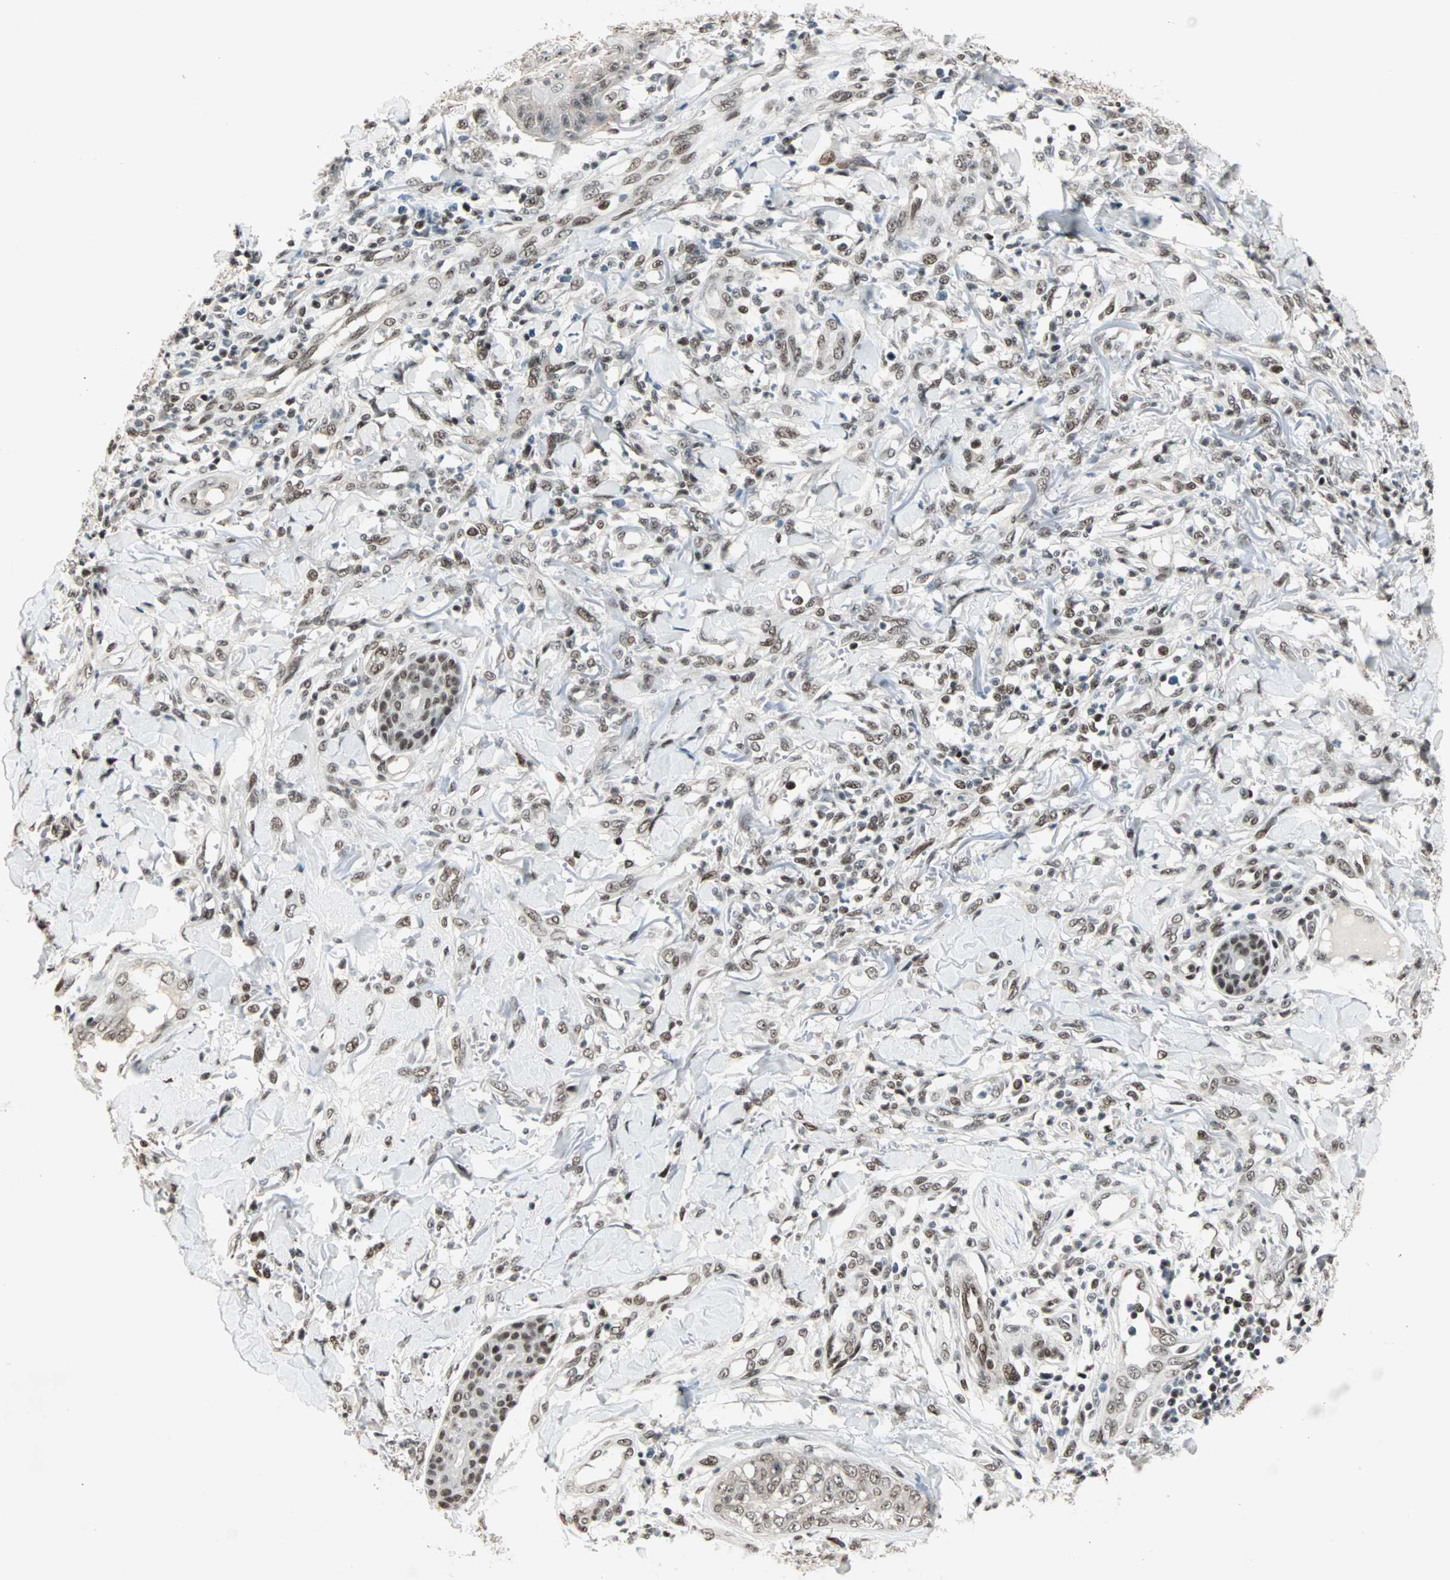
{"staining": {"intensity": "moderate", "quantity": ">75%", "location": "nuclear"}, "tissue": "skin cancer", "cell_type": "Tumor cells", "image_type": "cancer", "snomed": [{"axis": "morphology", "description": "Squamous cell carcinoma, NOS"}, {"axis": "topography", "description": "Skin"}], "caption": "A histopathology image of human skin cancer (squamous cell carcinoma) stained for a protein displays moderate nuclear brown staining in tumor cells.", "gene": "BLM", "patient": {"sex": "female", "age": 78}}